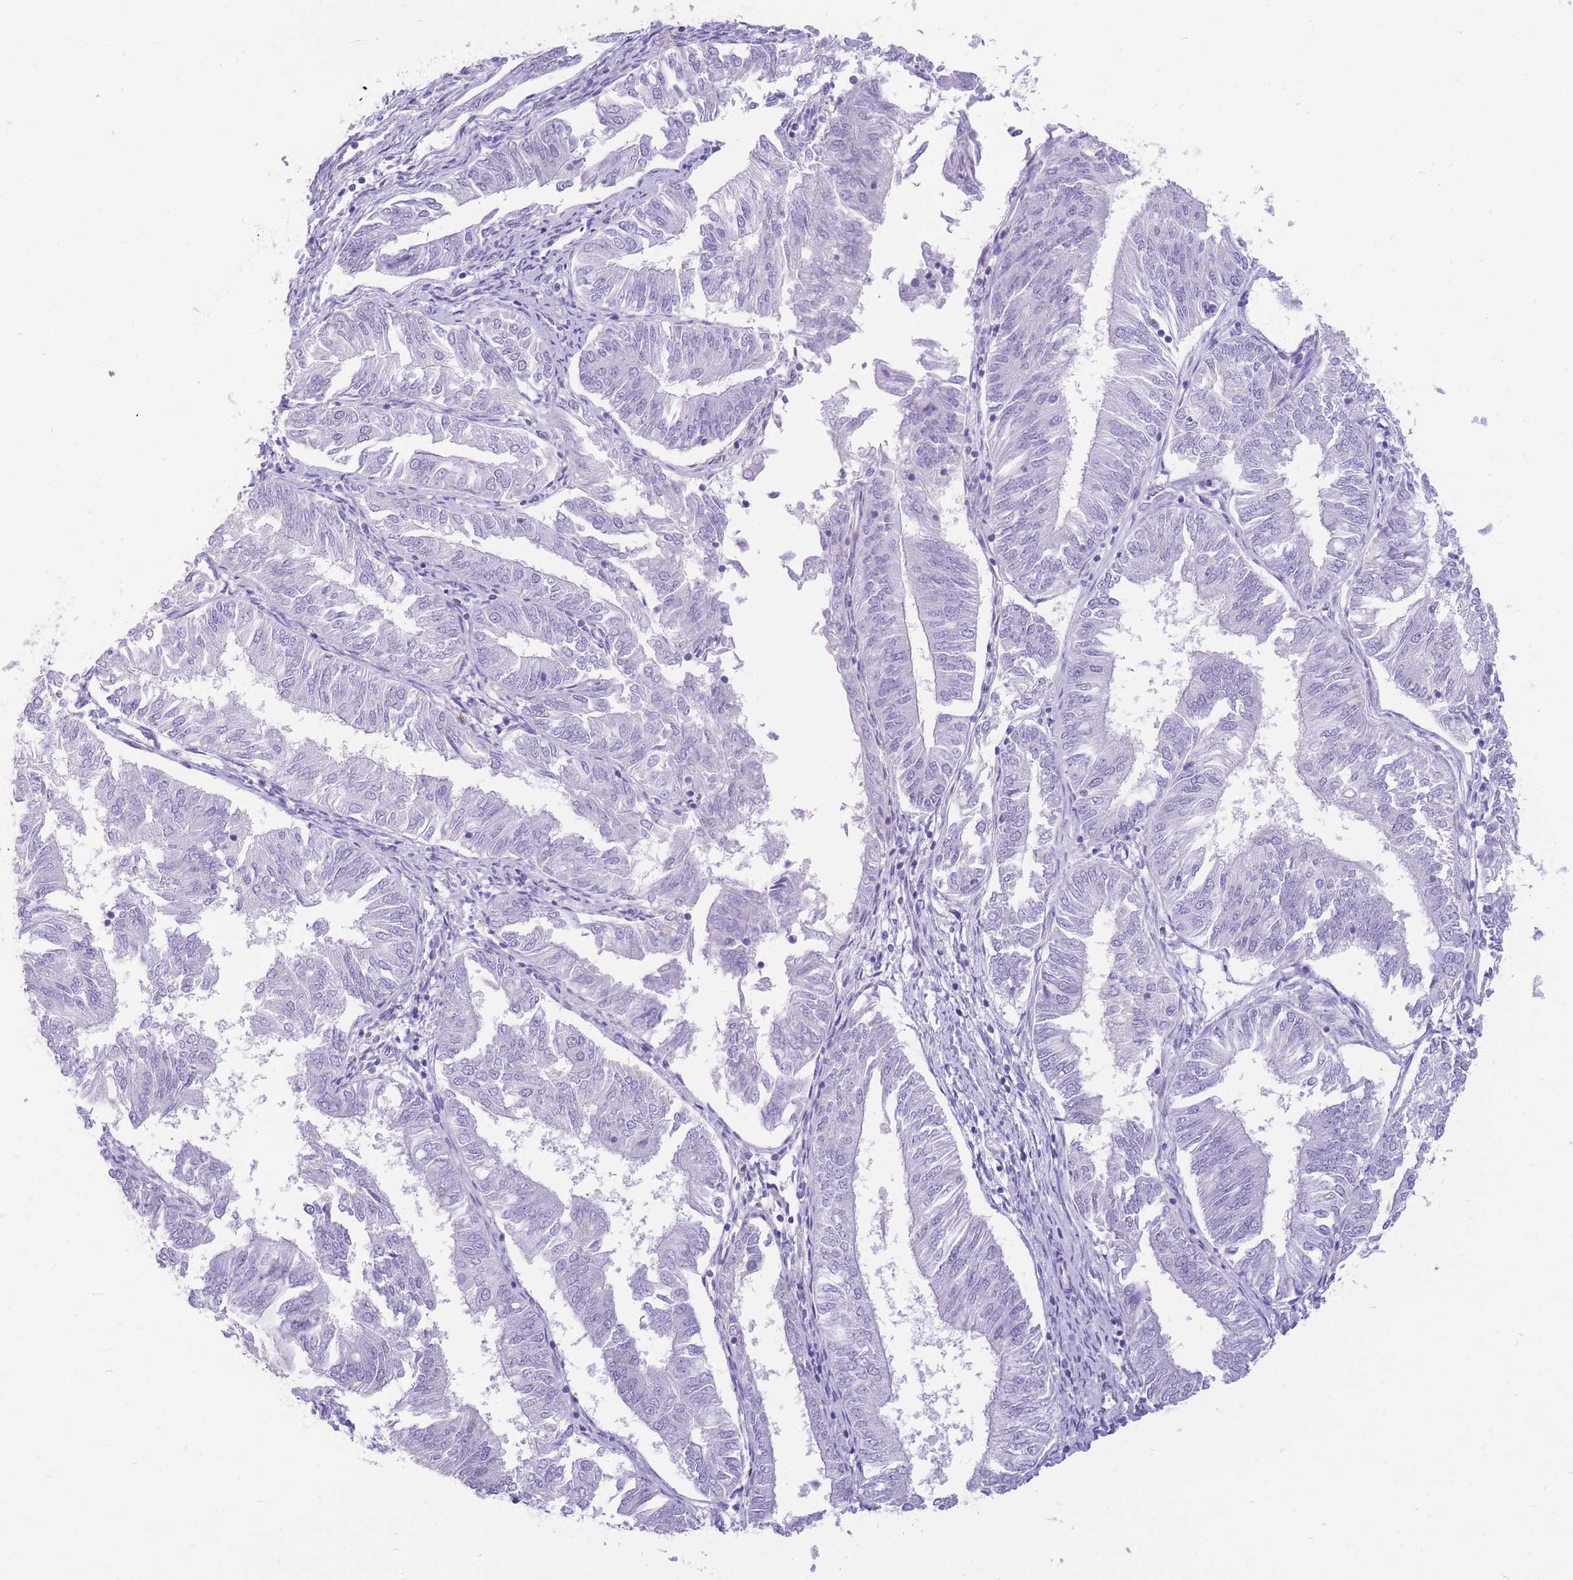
{"staining": {"intensity": "negative", "quantity": "none", "location": "none"}, "tissue": "endometrial cancer", "cell_type": "Tumor cells", "image_type": "cancer", "snomed": [{"axis": "morphology", "description": "Adenocarcinoma, NOS"}, {"axis": "topography", "description": "Endometrium"}], "caption": "This micrograph is of endometrial adenocarcinoma stained with immunohistochemistry to label a protein in brown with the nuclei are counter-stained blue. There is no positivity in tumor cells.", "gene": "ZNF311", "patient": {"sex": "female", "age": 58}}